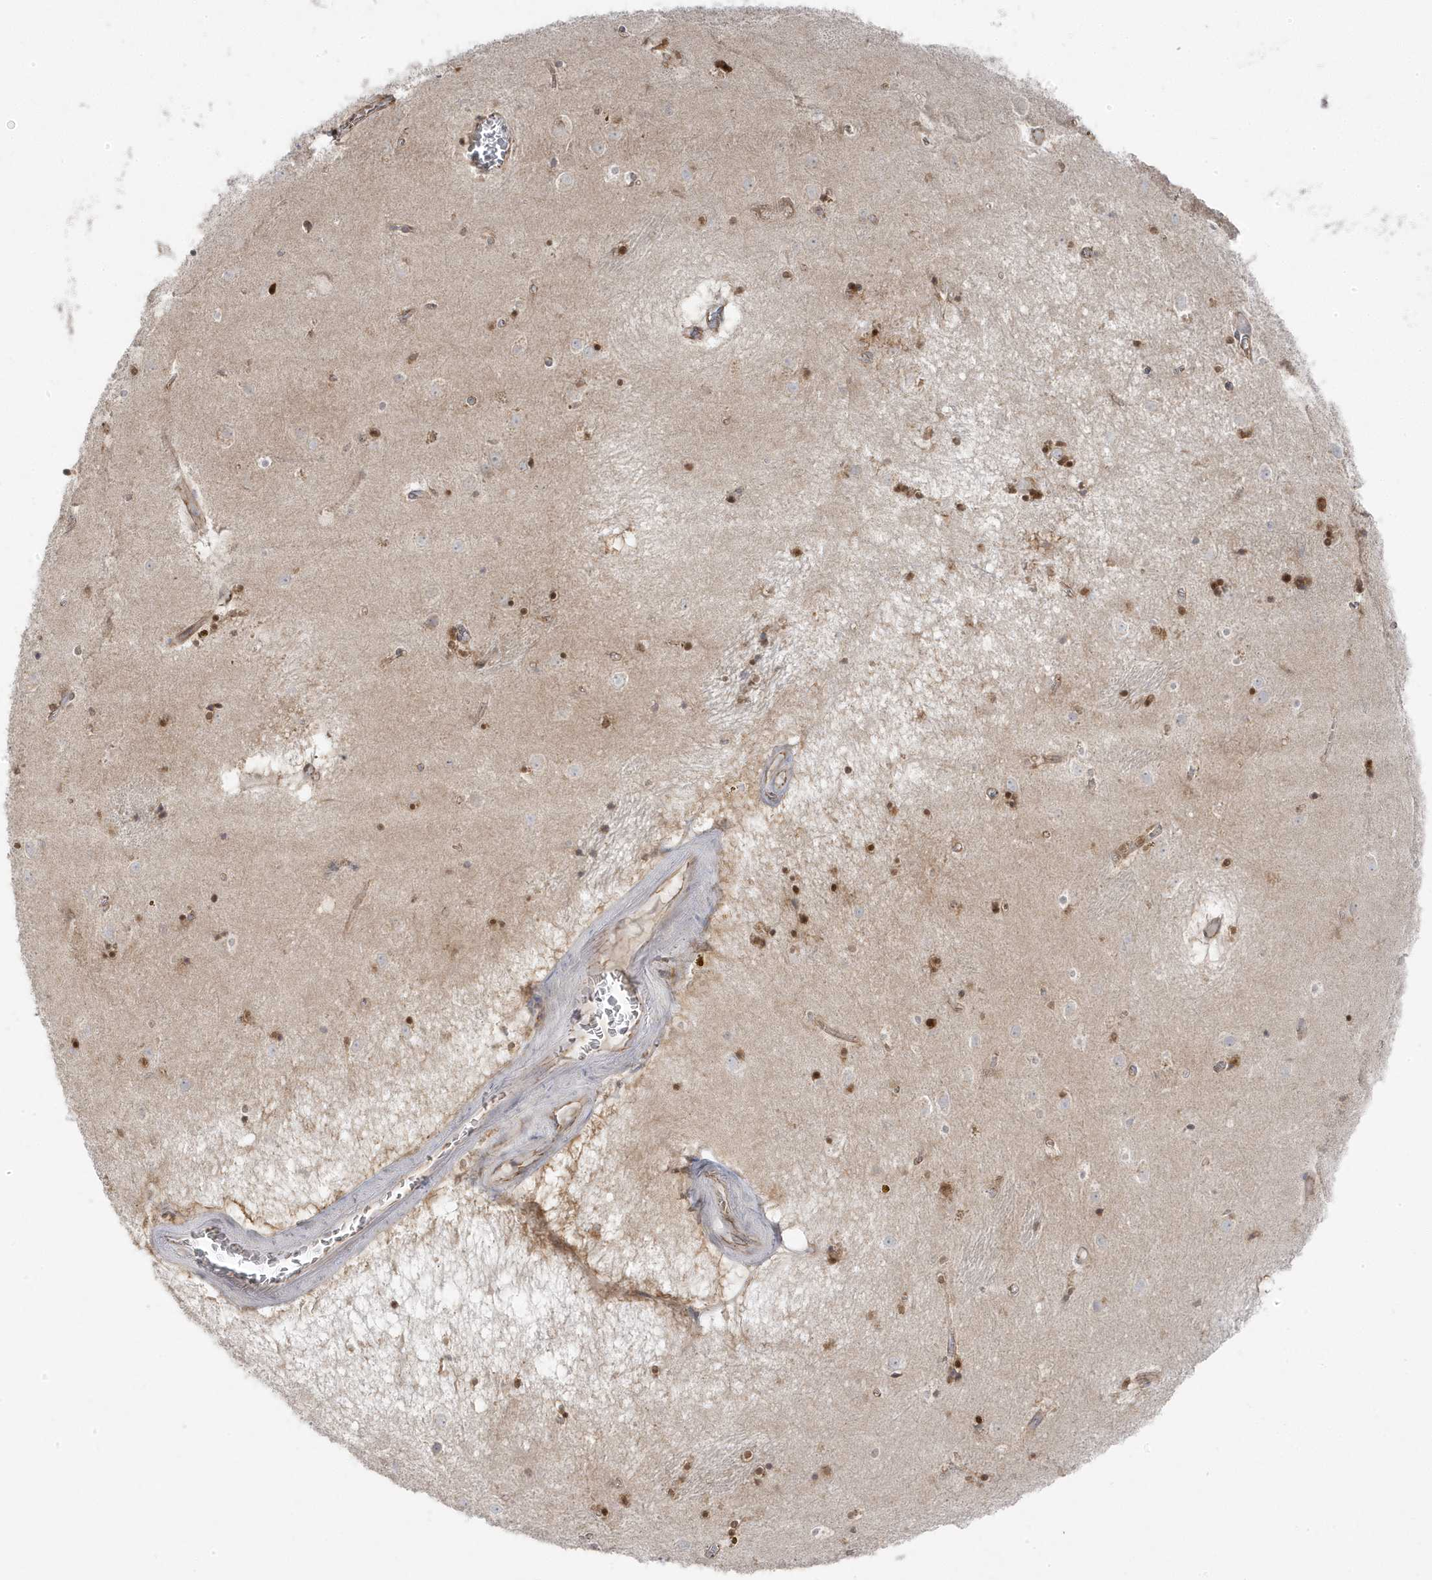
{"staining": {"intensity": "moderate", "quantity": "25%-75%", "location": "cytoplasmic/membranous"}, "tissue": "caudate", "cell_type": "Glial cells", "image_type": "normal", "snomed": [{"axis": "morphology", "description": "Normal tissue, NOS"}, {"axis": "topography", "description": "Lateral ventricle wall"}], "caption": "IHC (DAB) staining of benign human caudate demonstrates moderate cytoplasmic/membranous protein positivity in approximately 25%-75% of glial cells.", "gene": "ZNF654", "patient": {"sex": "male", "age": 70}}